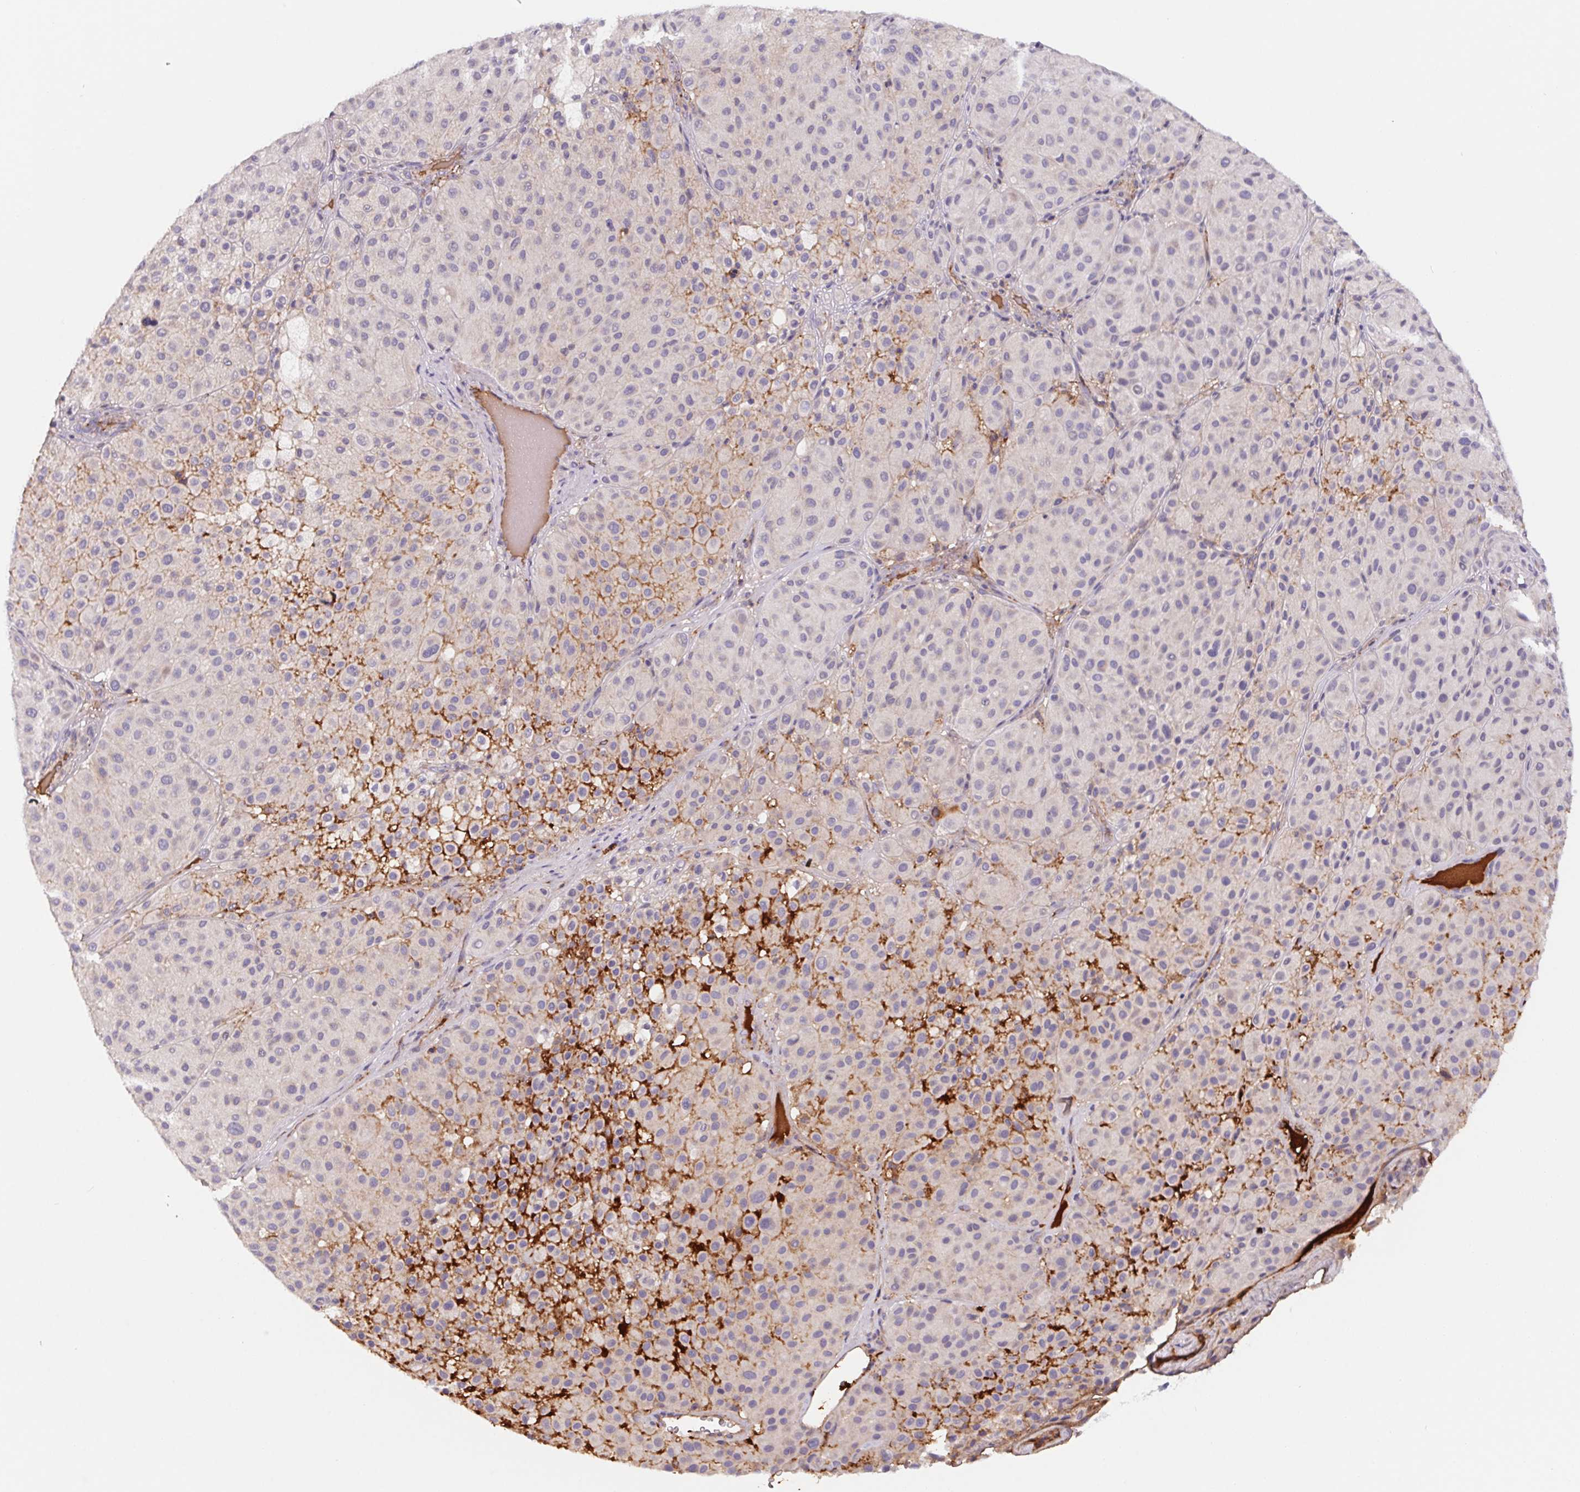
{"staining": {"intensity": "negative", "quantity": "none", "location": "none"}, "tissue": "melanoma", "cell_type": "Tumor cells", "image_type": "cancer", "snomed": [{"axis": "morphology", "description": "Malignant melanoma, Metastatic site"}, {"axis": "topography", "description": "Smooth muscle"}], "caption": "Tumor cells are negative for protein expression in human melanoma. (DAB IHC visualized using brightfield microscopy, high magnification).", "gene": "LPA", "patient": {"sex": "male", "age": 41}}